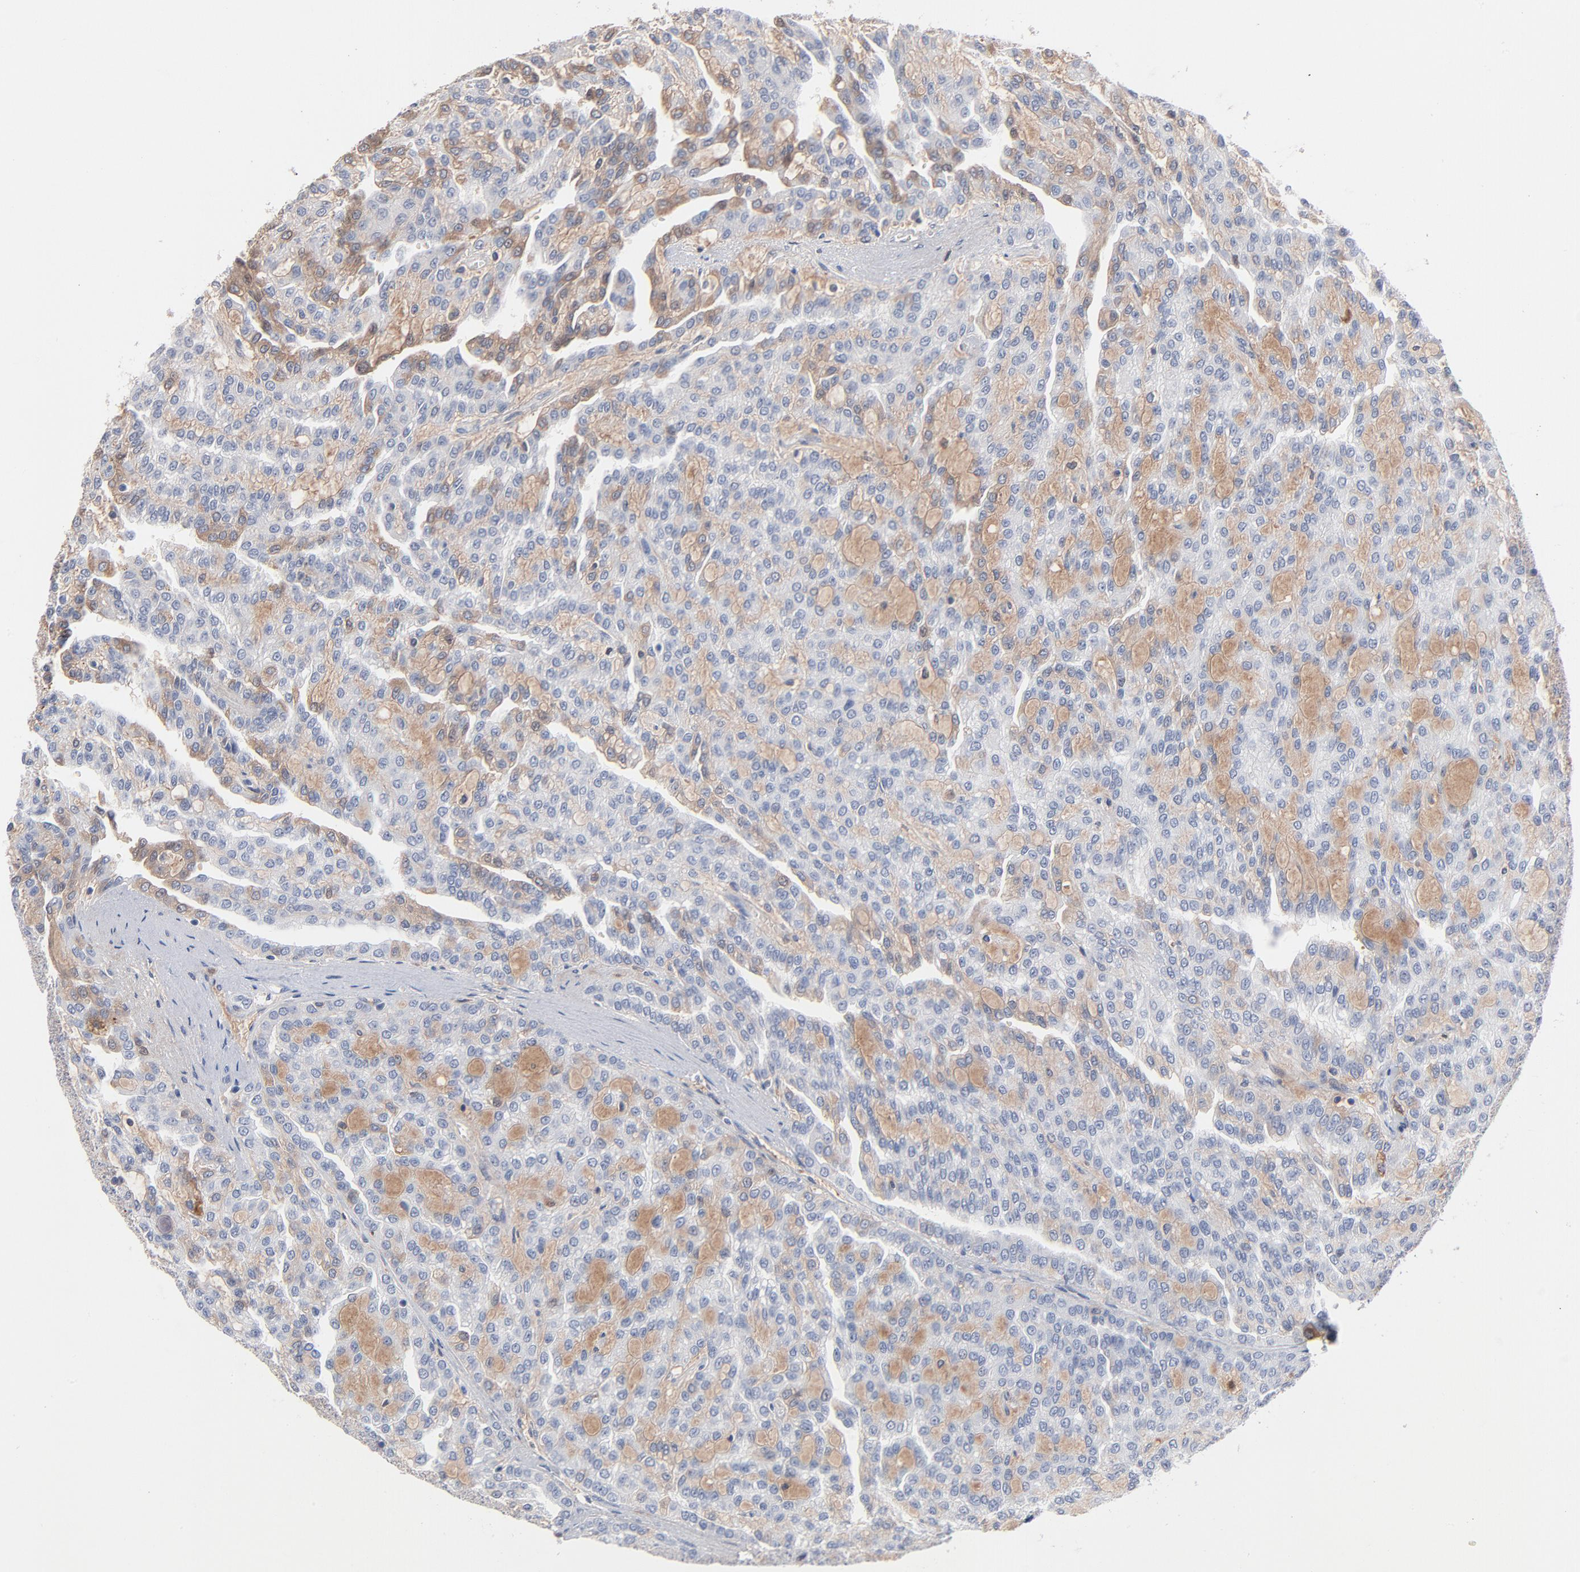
{"staining": {"intensity": "negative", "quantity": "none", "location": "none"}, "tissue": "renal cancer", "cell_type": "Tumor cells", "image_type": "cancer", "snomed": [{"axis": "morphology", "description": "Adenocarcinoma, NOS"}, {"axis": "topography", "description": "Kidney"}], "caption": "A photomicrograph of human renal adenocarcinoma is negative for staining in tumor cells.", "gene": "SERPINA4", "patient": {"sex": "male", "age": 63}}